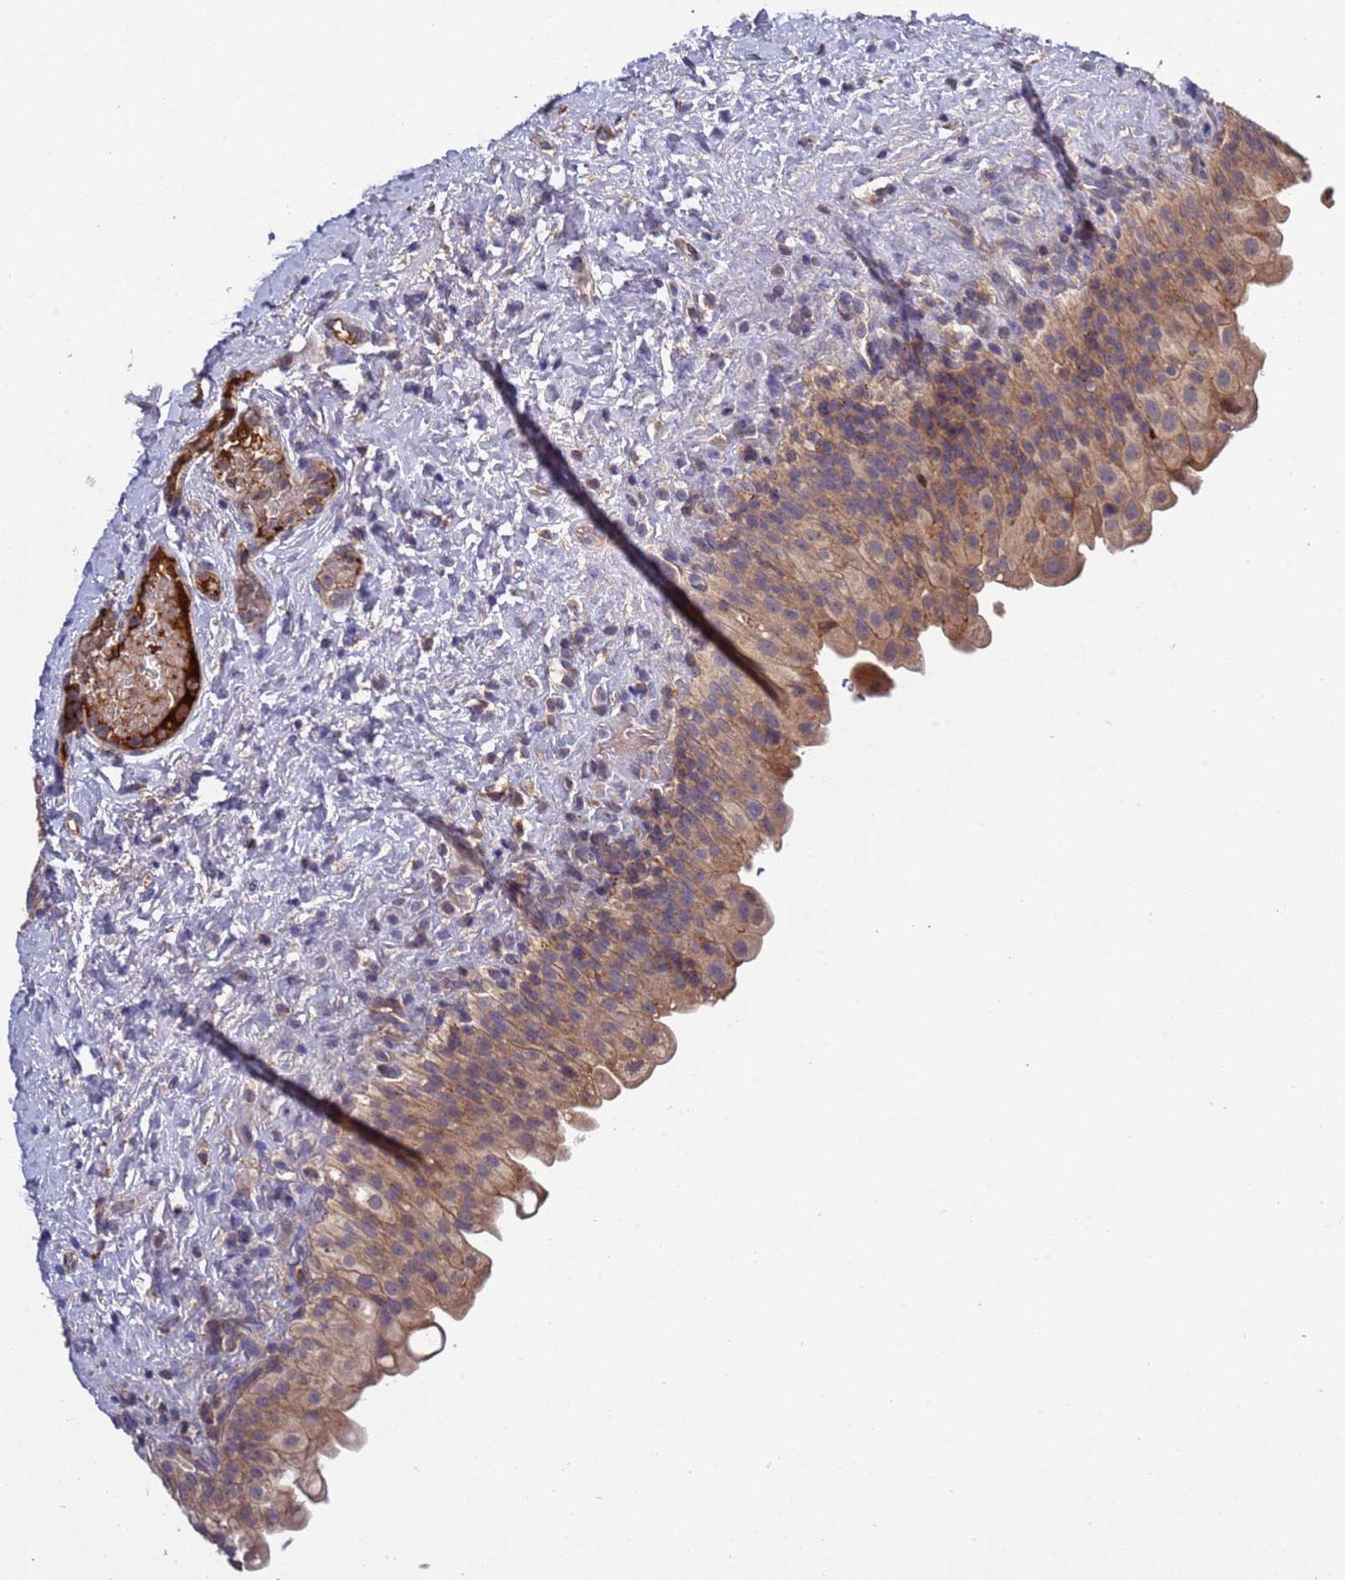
{"staining": {"intensity": "moderate", "quantity": "25%-75%", "location": "cytoplasmic/membranous"}, "tissue": "urinary bladder", "cell_type": "Urothelial cells", "image_type": "normal", "snomed": [{"axis": "morphology", "description": "Normal tissue, NOS"}, {"axis": "topography", "description": "Urinary bladder"}], "caption": "Protein expression analysis of benign urinary bladder reveals moderate cytoplasmic/membranous positivity in approximately 25%-75% of urothelial cells. (brown staining indicates protein expression, while blue staining denotes nuclei).", "gene": "PARP16", "patient": {"sex": "female", "age": 27}}